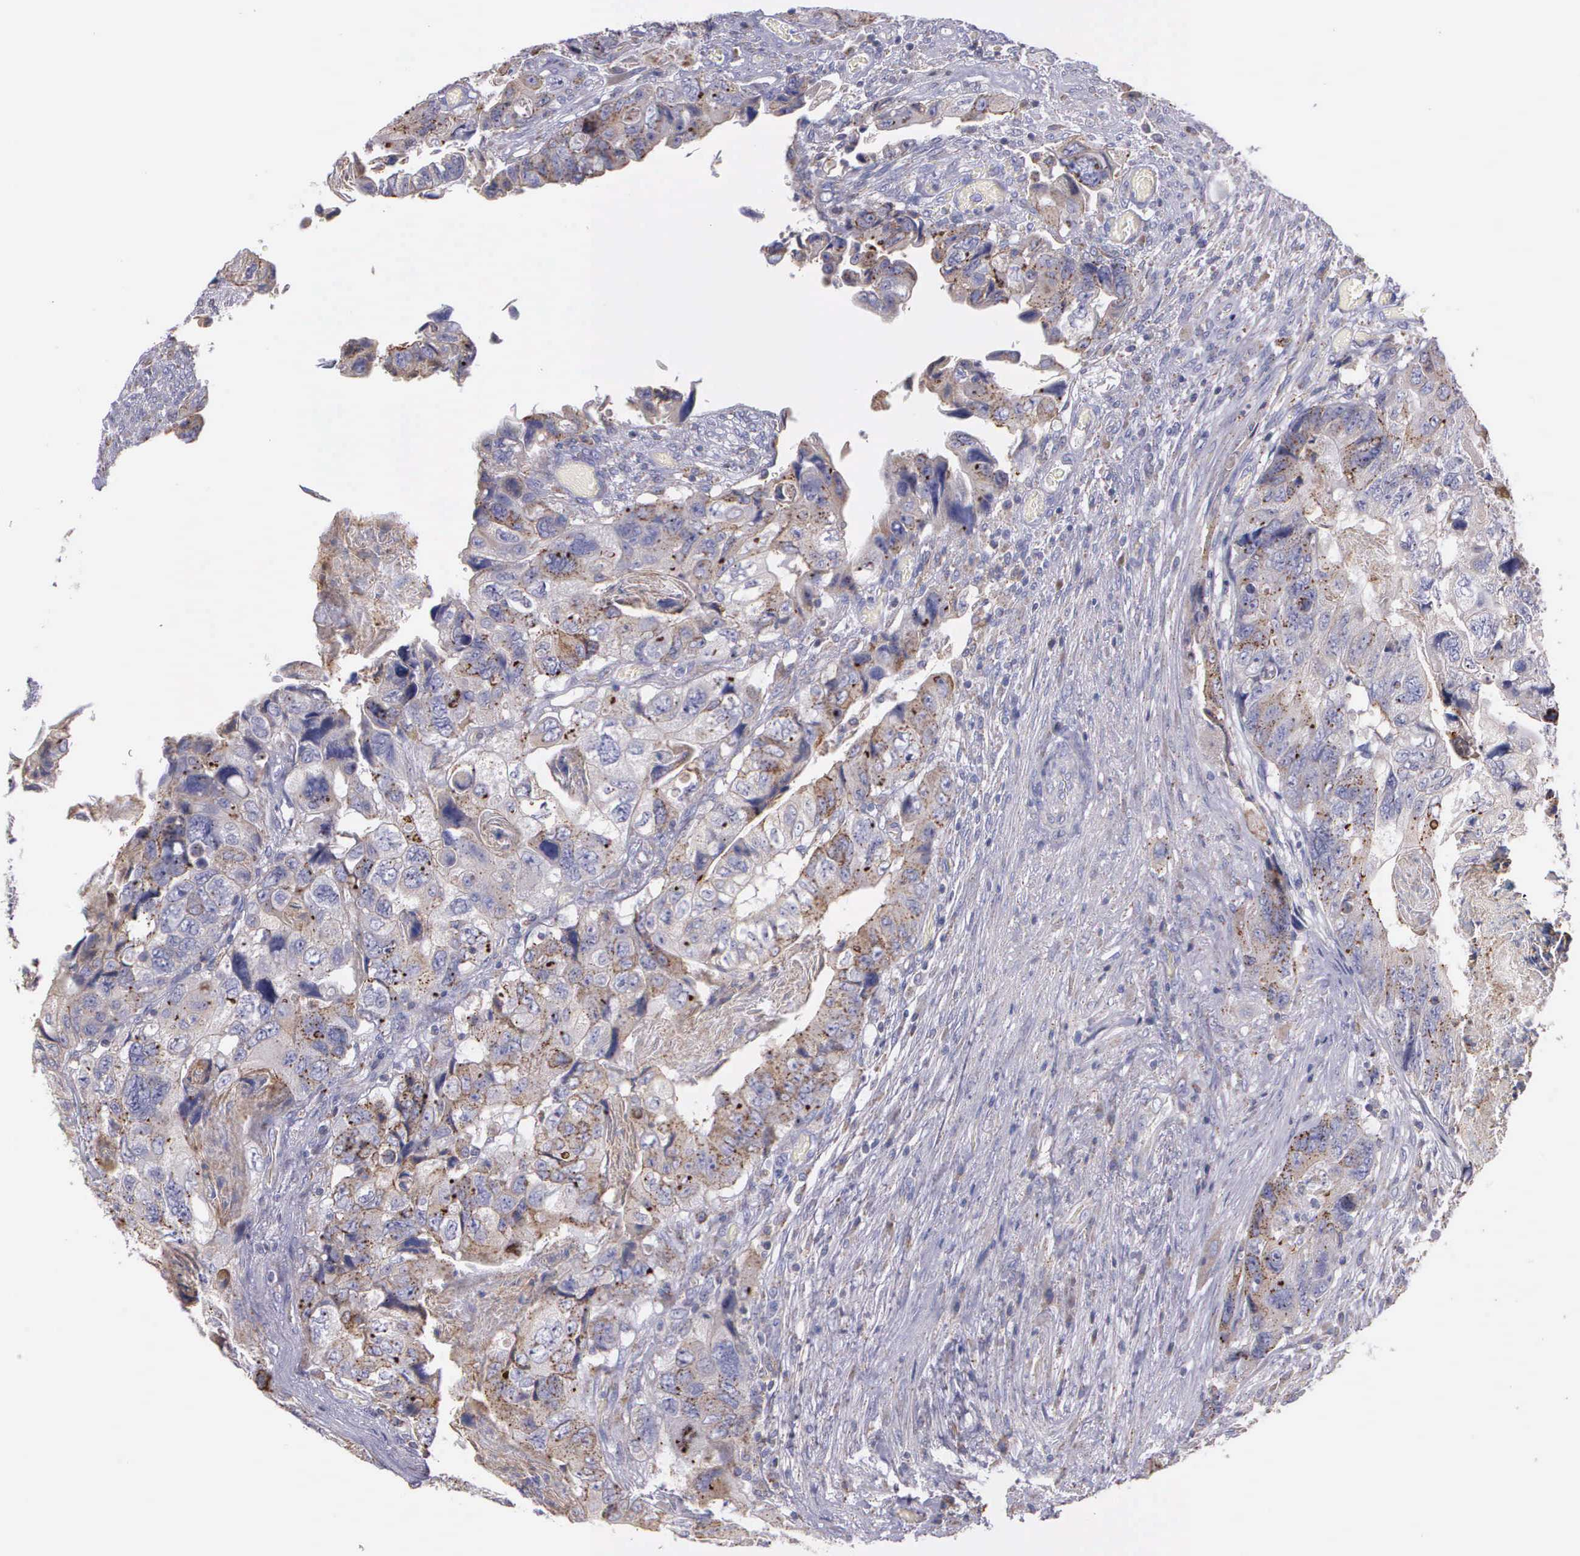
{"staining": {"intensity": "weak", "quantity": "25%-75%", "location": "cytoplasmic/membranous"}, "tissue": "colorectal cancer", "cell_type": "Tumor cells", "image_type": "cancer", "snomed": [{"axis": "morphology", "description": "Adenocarcinoma, NOS"}, {"axis": "topography", "description": "Rectum"}], "caption": "Colorectal cancer stained for a protein (brown) shows weak cytoplasmic/membranous positive positivity in about 25%-75% of tumor cells.", "gene": "MIA2", "patient": {"sex": "female", "age": 82}}